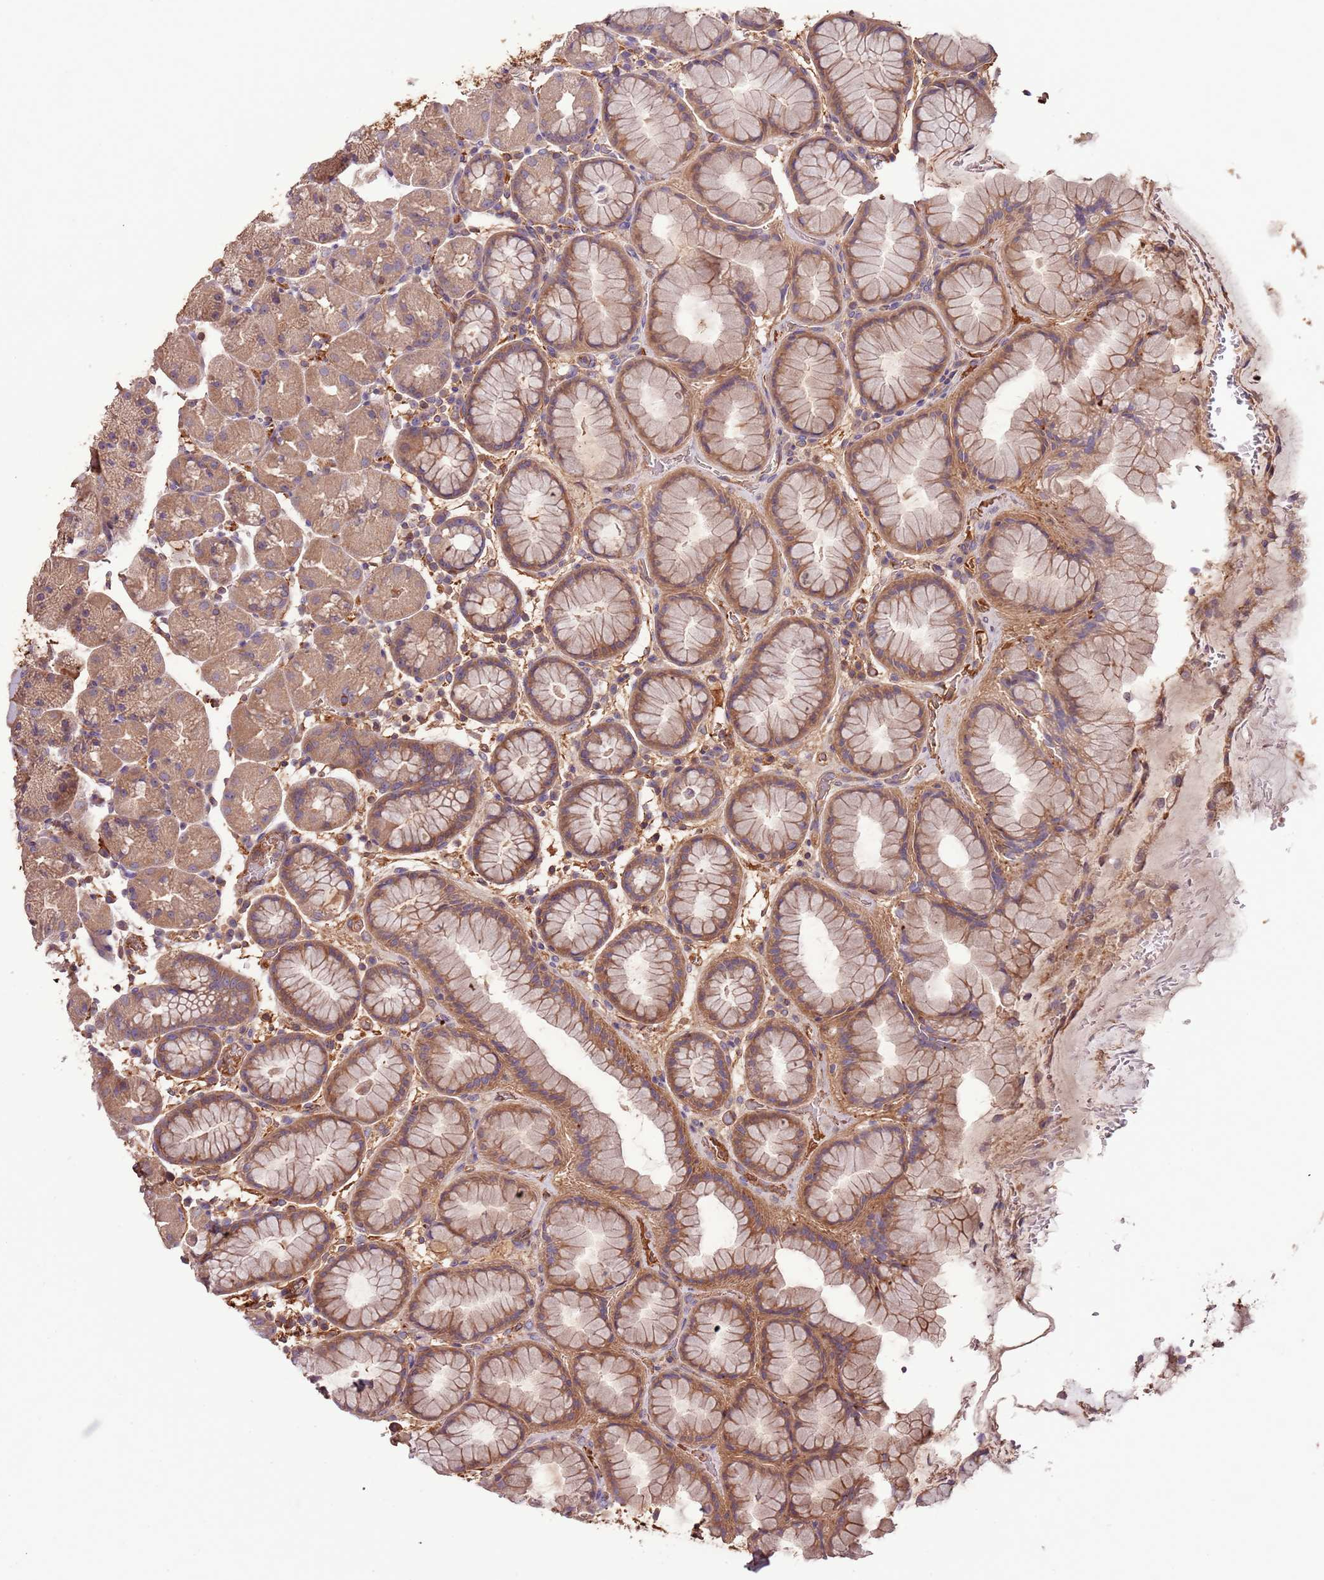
{"staining": {"intensity": "moderate", "quantity": ">75%", "location": "cytoplasmic/membranous"}, "tissue": "stomach", "cell_type": "Glandular cells", "image_type": "normal", "snomed": [{"axis": "morphology", "description": "Normal tissue, NOS"}, {"axis": "topography", "description": "Stomach, upper"}, {"axis": "topography", "description": "Stomach, lower"}], "caption": "IHC staining of benign stomach, which displays medium levels of moderate cytoplasmic/membranous expression in approximately >75% of glandular cells indicating moderate cytoplasmic/membranous protein expression. The staining was performed using DAB (brown) for protein detection and nuclei were counterstained in hematoxylin (blue).", "gene": "DENR", "patient": {"sex": "male", "age": 67}}